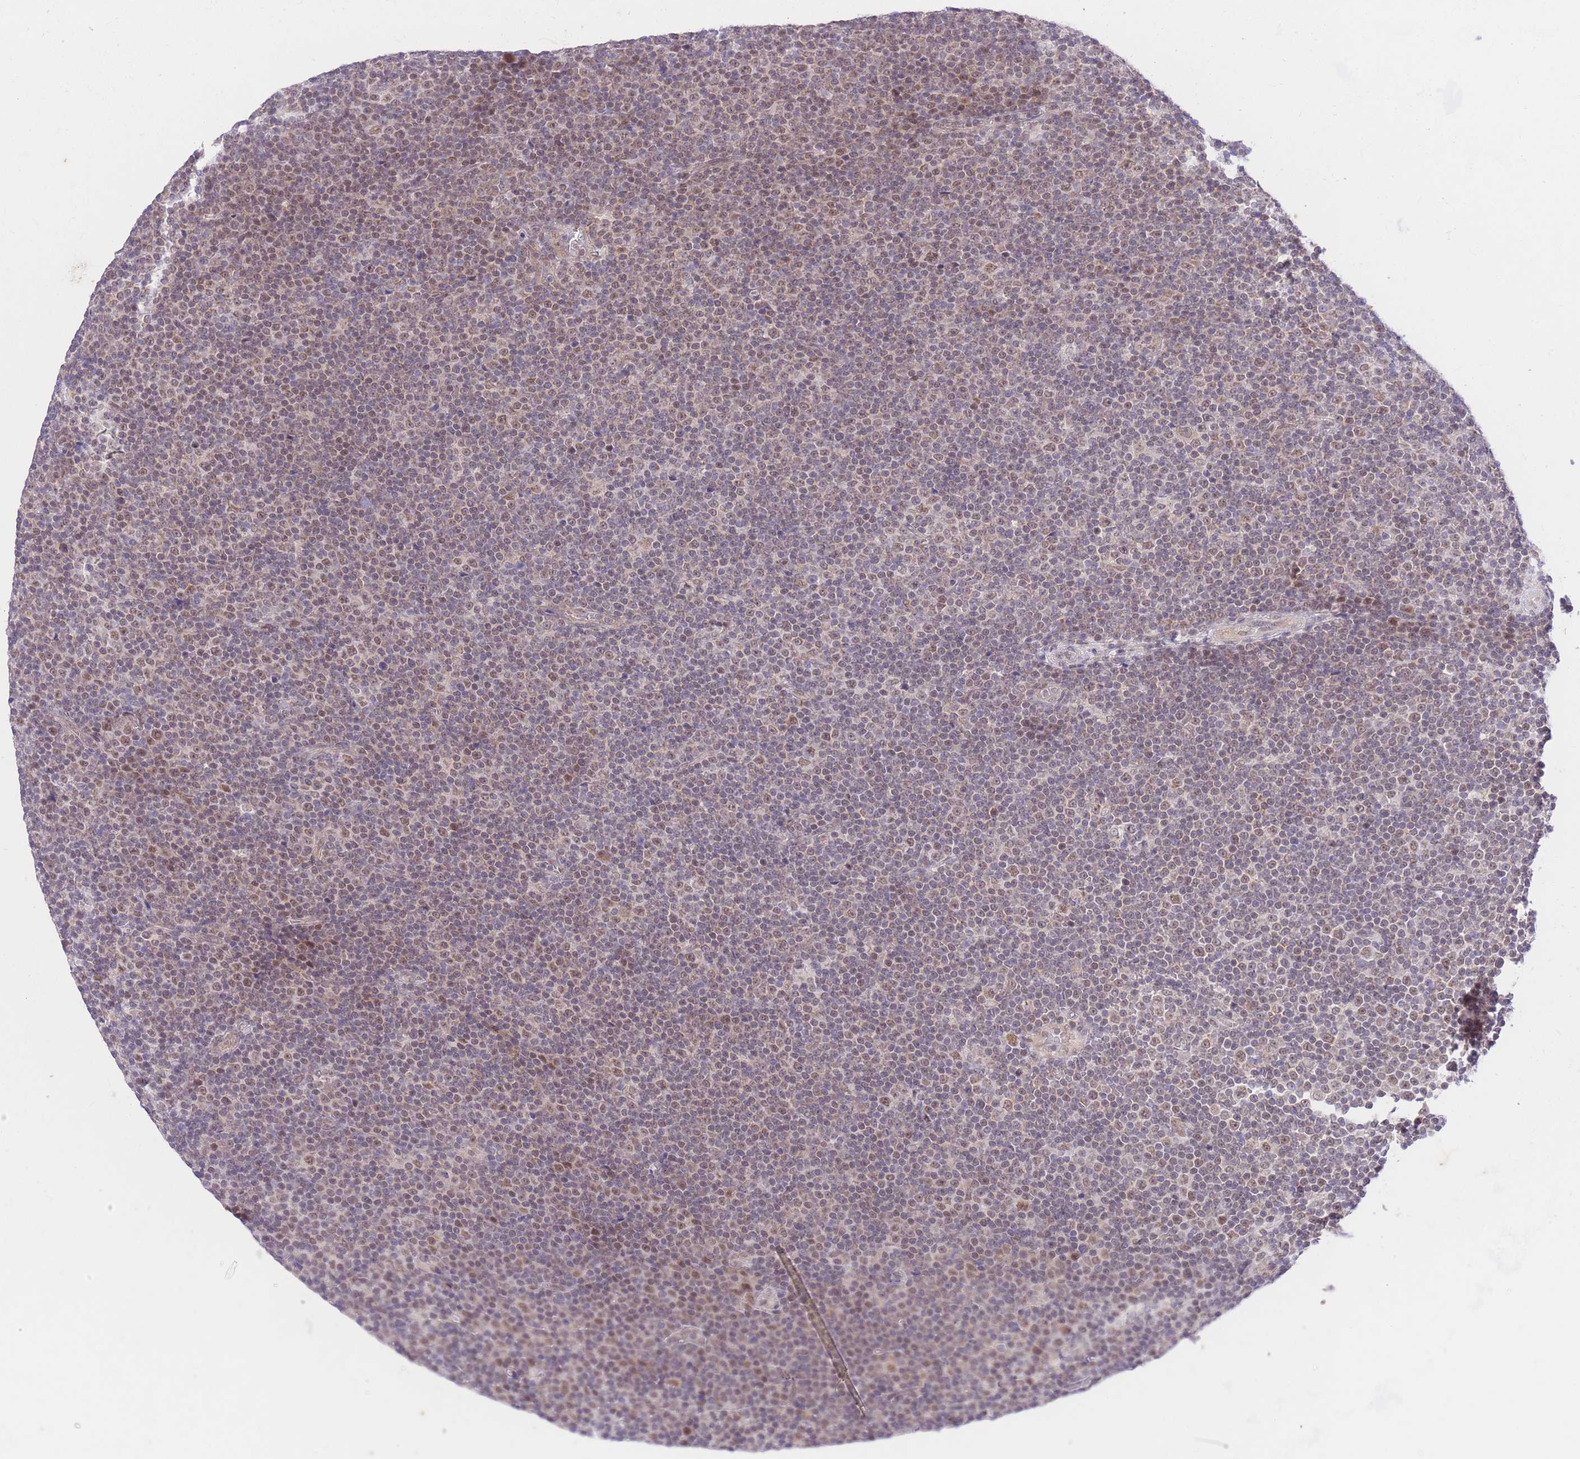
{"staining": {"intensity": "moderate", "quantity": ">75%", "location": "nuclear"}, "tissue": "lymphoma", "cell_type": "Tumor cells", "image_type": "cancer", "snomed": [{"axis": "morphology", "description": "Malignant lymphoma, non-Hodgkin's type, Low grade"}, {"axis": "topography", "description": "Lymph node"}], "caption": "A high-resolution image shows immunohistochemistry staining of malignant lymphoma, non-Hodgkin's type (low-grade), which displays moderate nuclear positivity in about >75% of tumor cells.", "gene": "UBXN7", "patient": {"sex": "female", "age": 67}}